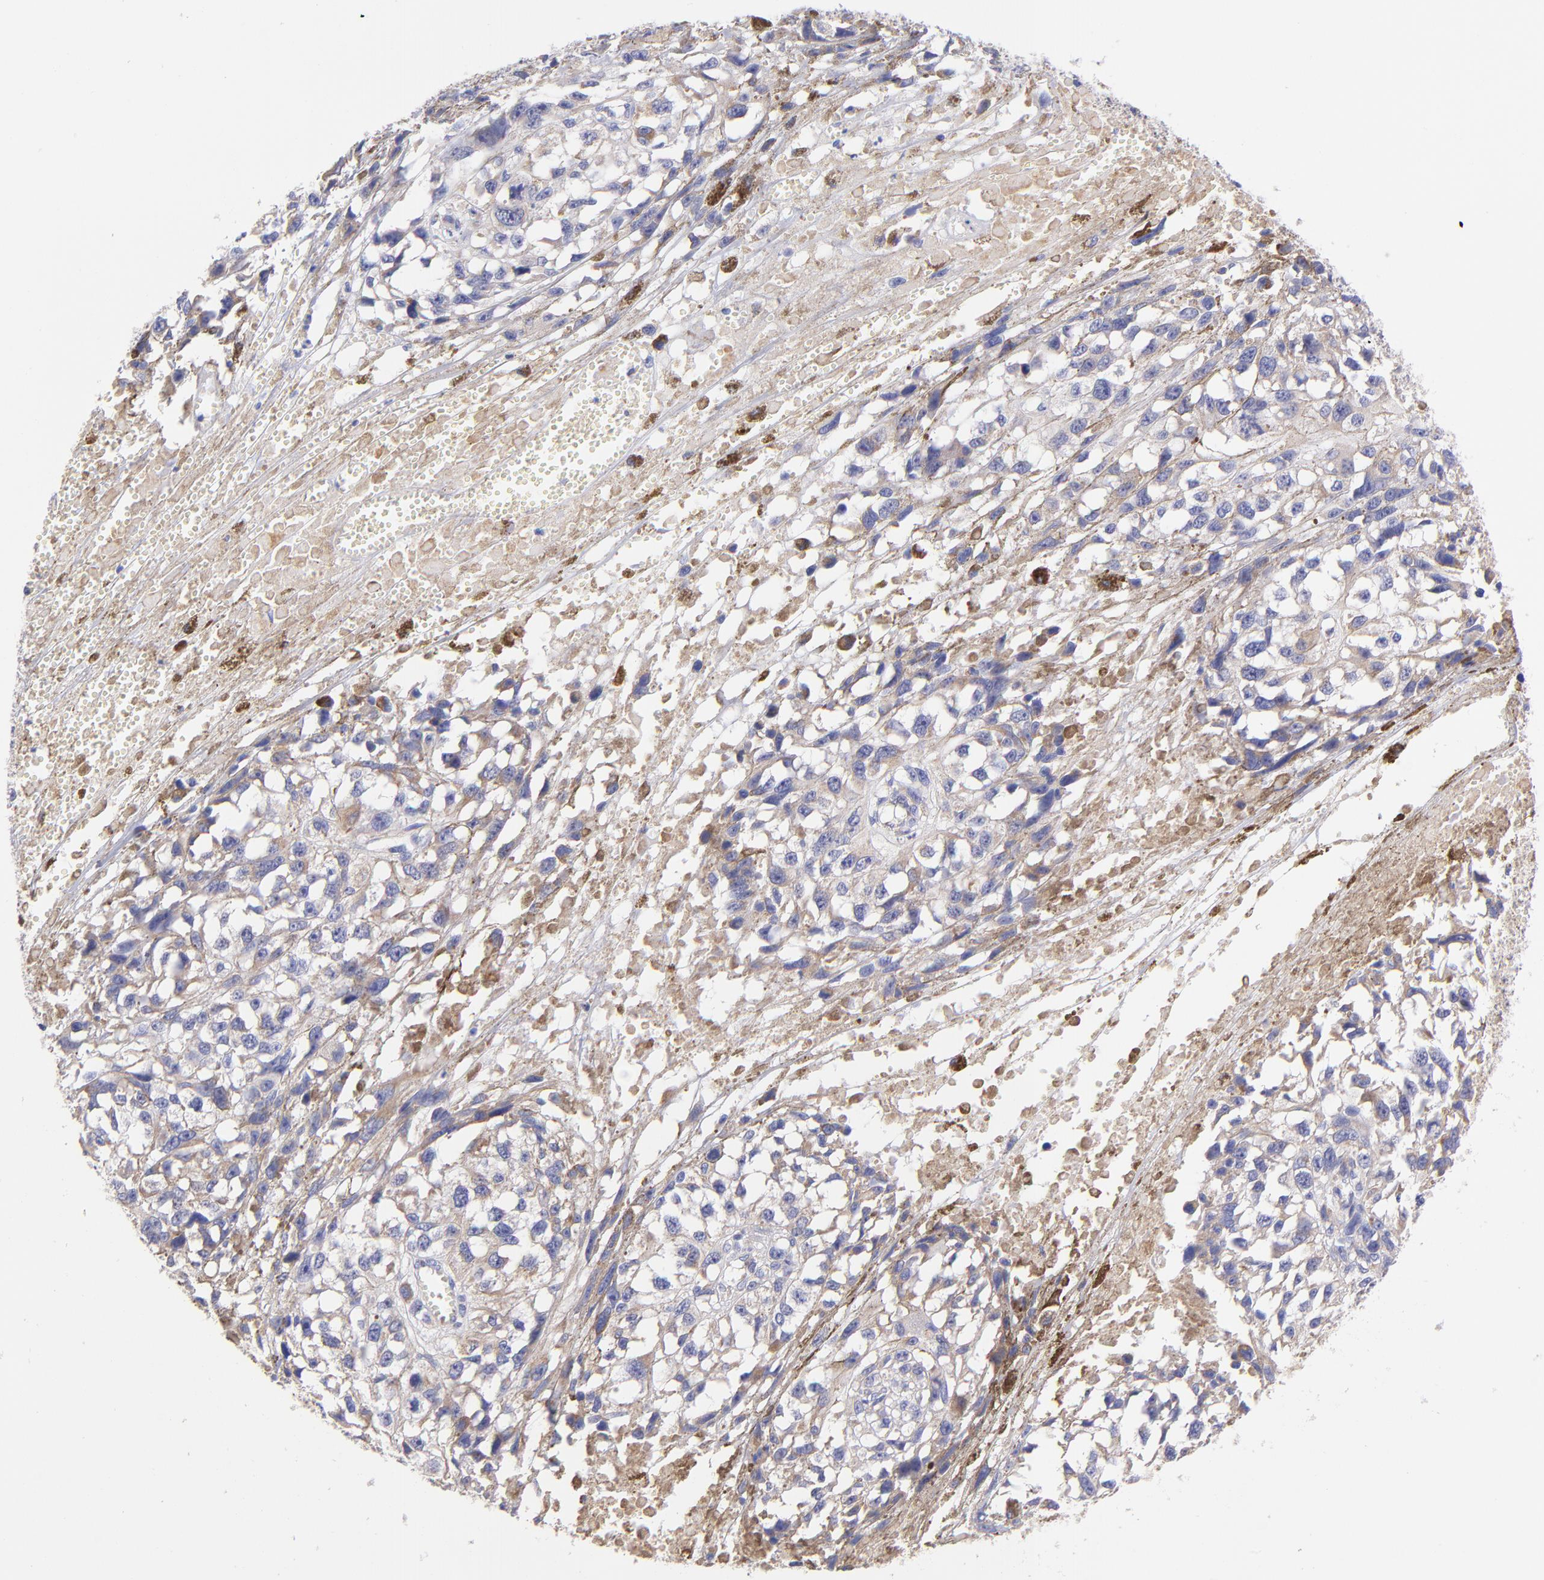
{"staining": {"intensity": "weak", "quantity": "25%-75%", "location": "cytoplasmic/membranous"}, "tissue": "melanoma", "cell_type": "Tumor cells", "image_type": "cancer", "snomed": [{"axis": "morphology", "description": "Malignant melanoma, Metastatic site"}, {"axis": "topography", "description": "Lymph node"}], "caption": "Brown immunohistochemical staining in melanoma shows weak cytoplasmic/membranous positivity in about 25%-75% of tumor cells.", "gene": "NDUFB7", "patient": {"sex": "male", "age": 59}}